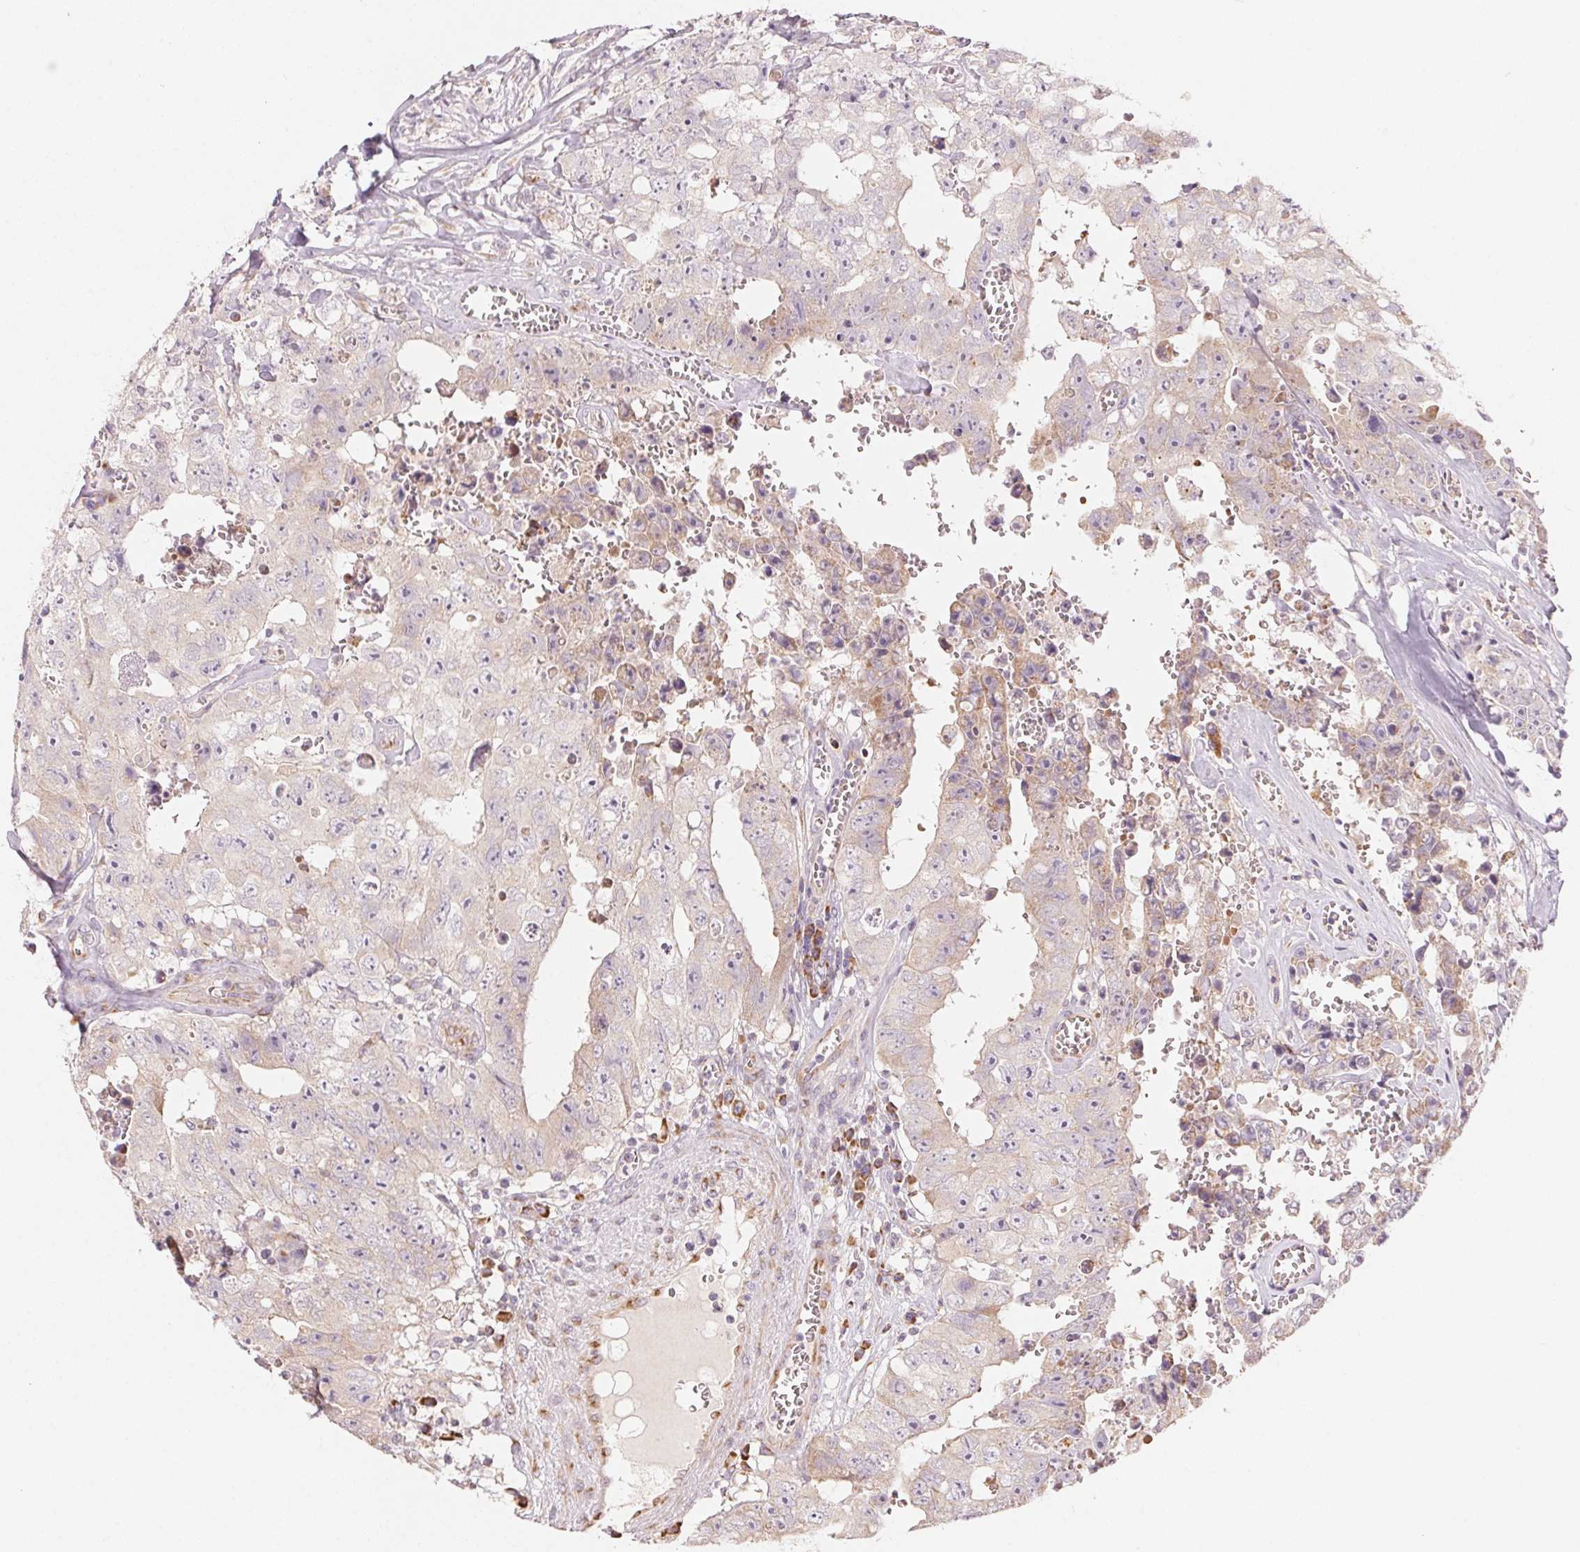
{"staining": {"intensity": "negative", "quantity": "none", "location": "none"}, "tissue": "testis cancer", "cell_type": "Tumor cells", "image_type": "cancer", "snomed": [{"axis": "morphology", "description": "Carcinoma, Embryonal, NOS"}, {"axis": "topography", "description": "Testis"}], "caption": "This is an IHC image of human testis cancer. There is no staining in tumor cells.", "gene": "BLOC1S2", "patient": {"sex": "male", "age": 36}}